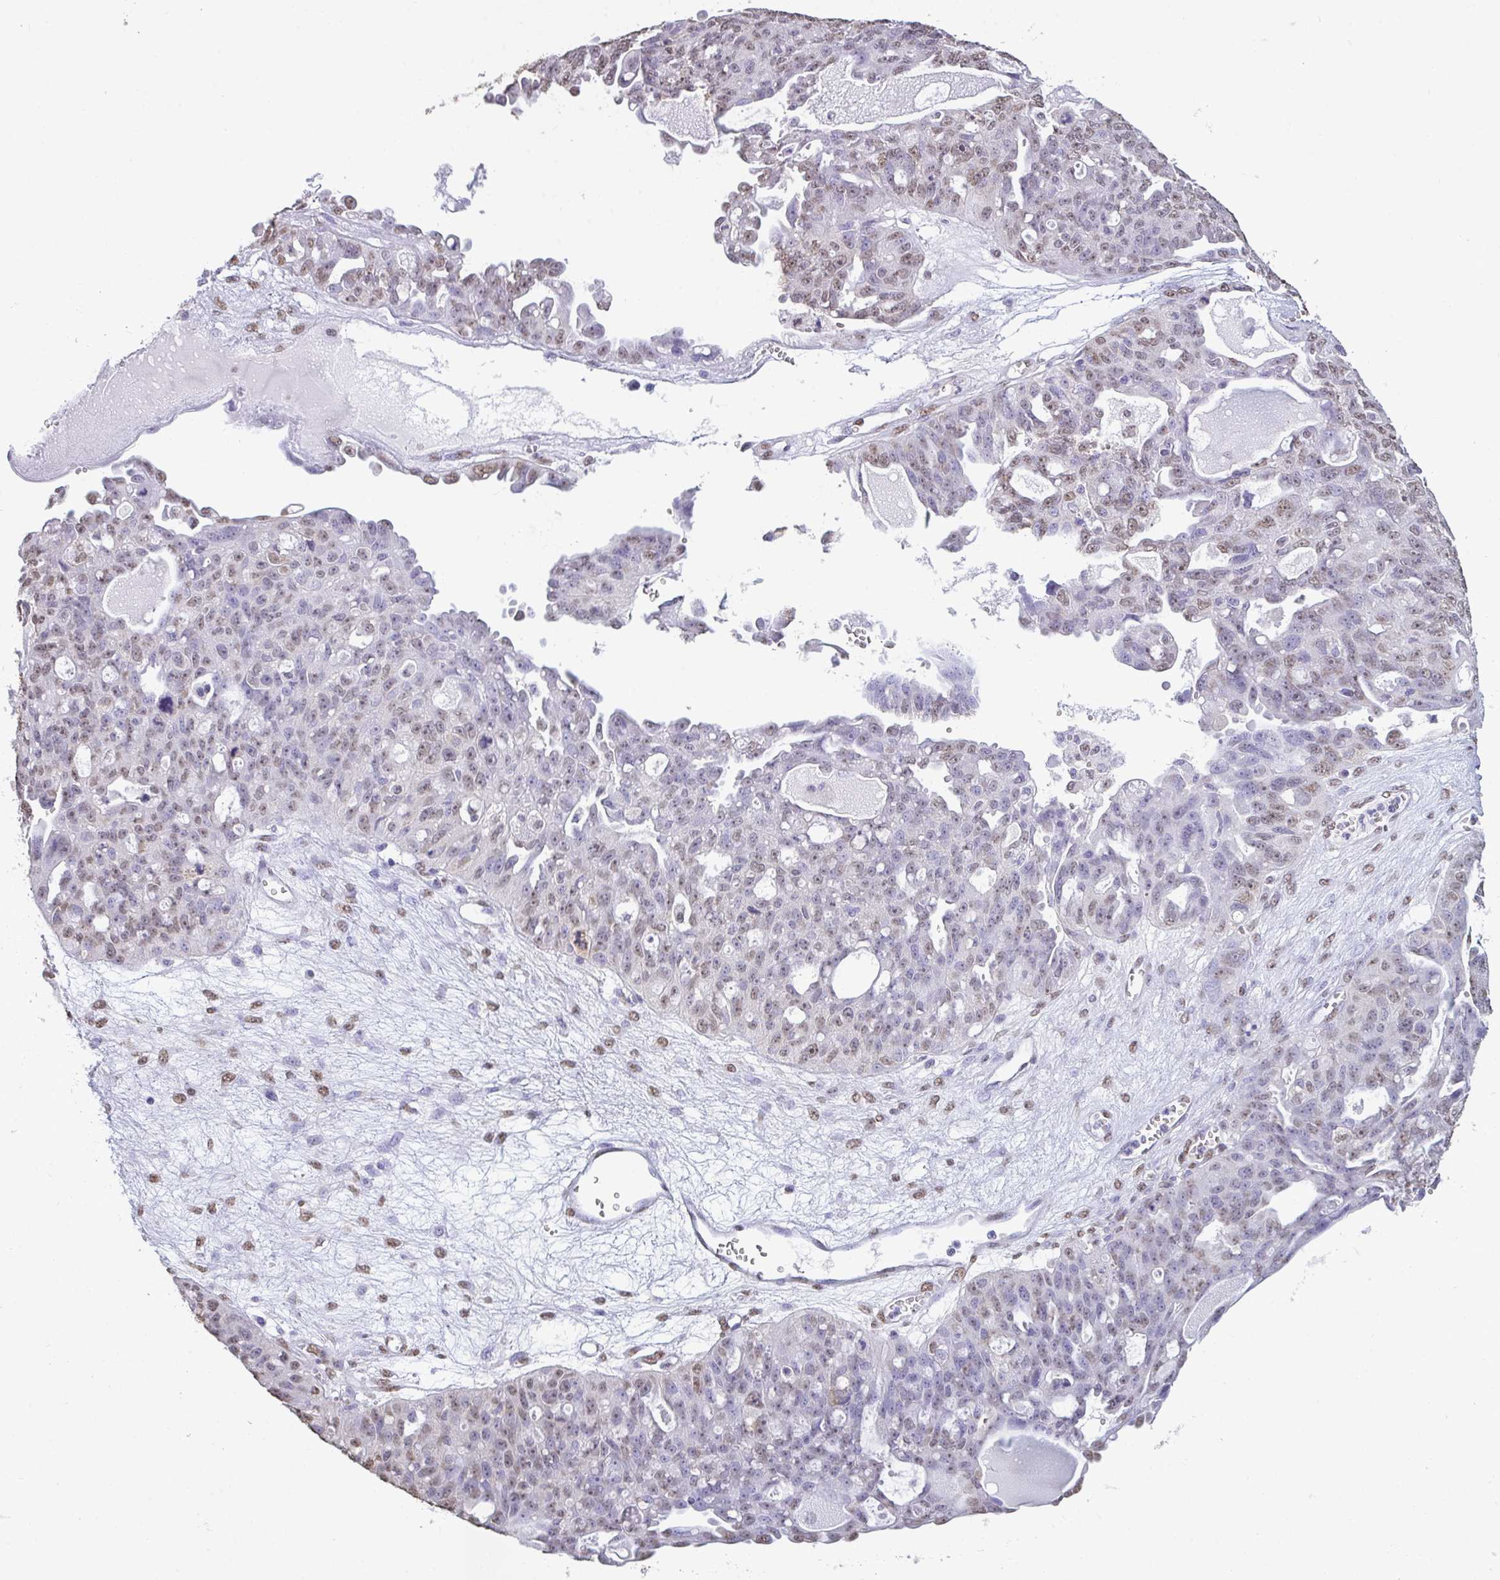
{"staining": {"intensity": "weak", "quantity": "25%-75%", "location": "nuclear"}, "tissue": "ovarian cancer", "cell_type": "Tumor cells", "image_type": "cancer", "snomed": [{"axis": "morphology", "description": "Carcinoma, endometroid"}, {"axis": "topography", "description": "Ovary"}], "caption": "This micrograph displays ovarian endometroid carcinoma stained with immunohistochemistry to label a protein in brown. The nuclear of tumor cells show weak positivity for the protein. Nuclei are counter-stained blue.", "gene": "SEMA6B", "patient": {"sex": "female", "age": 70}}